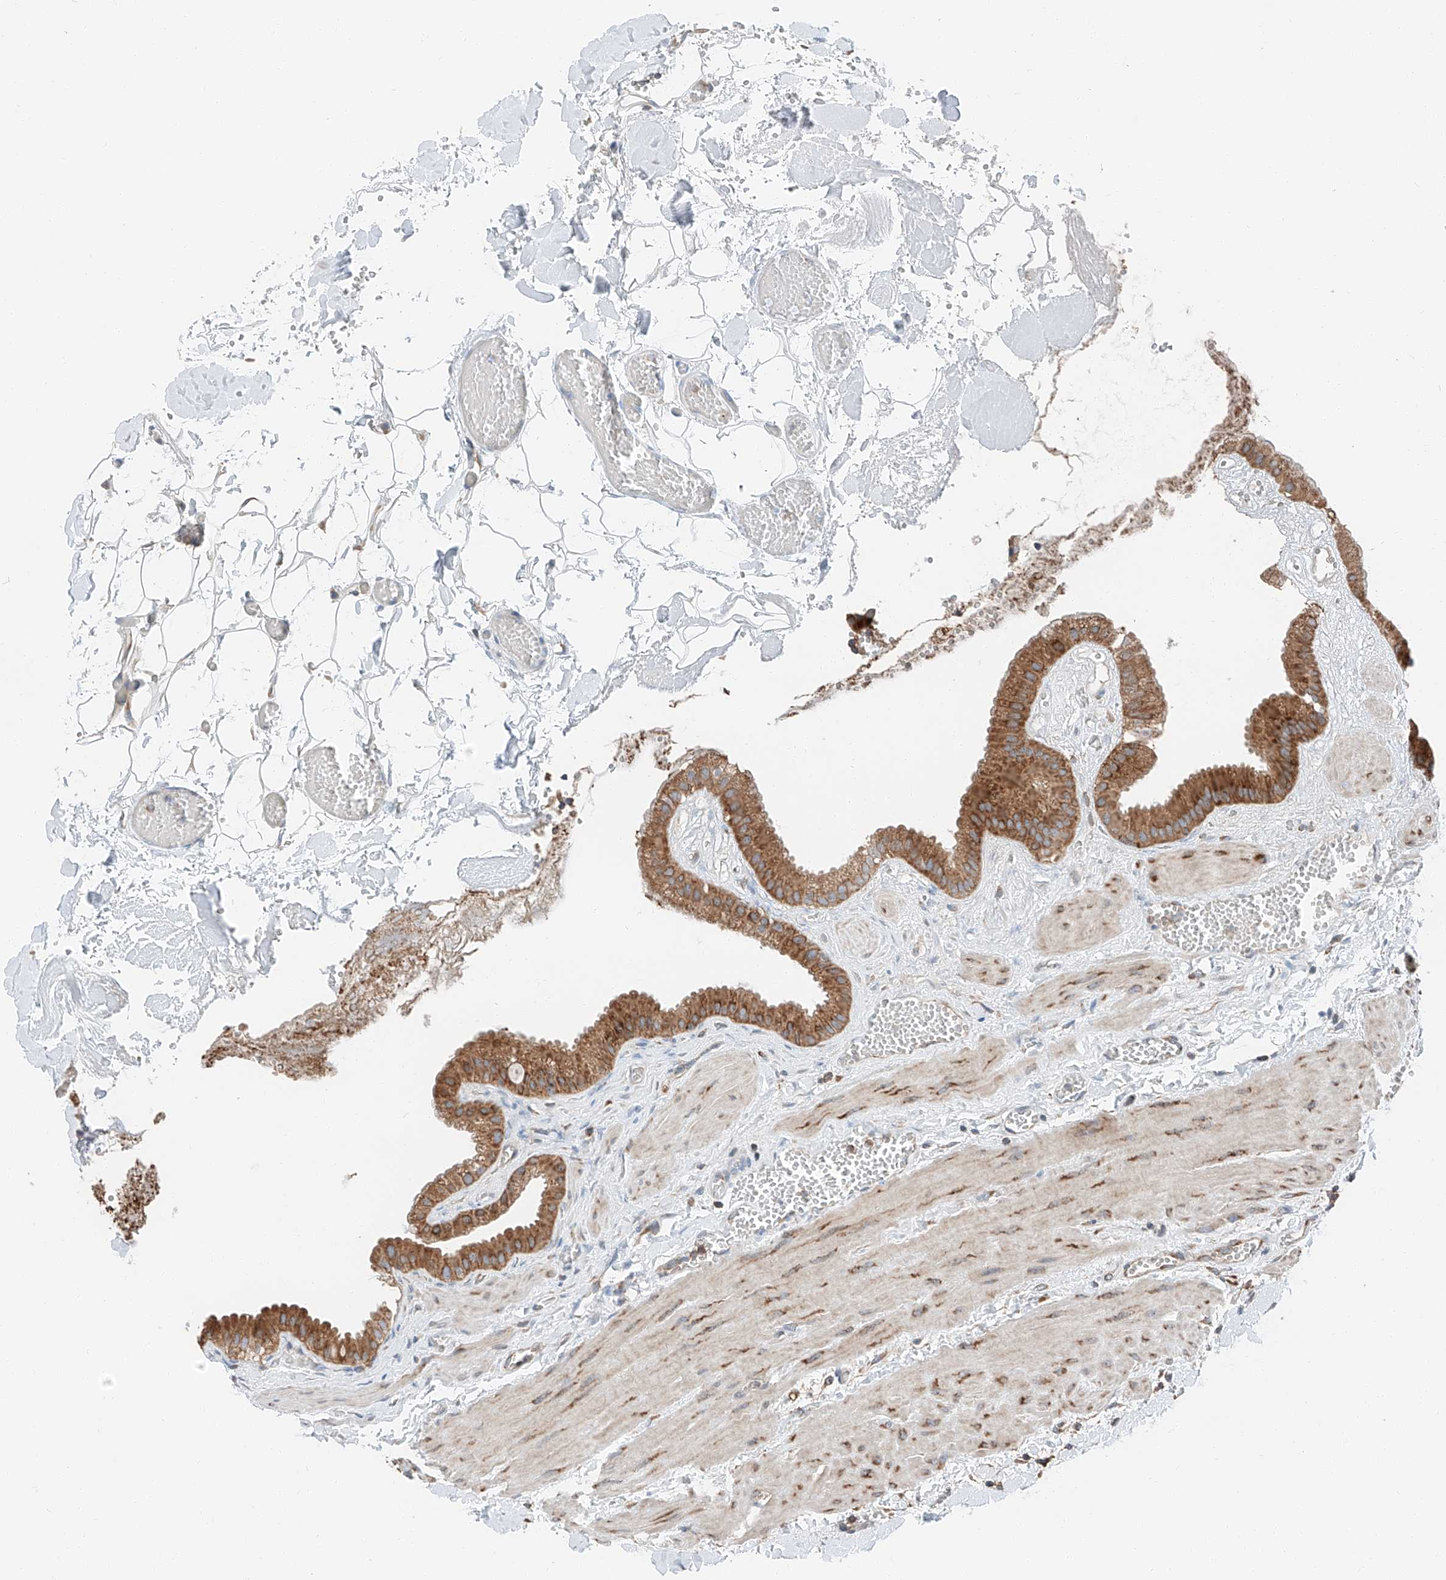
{"staining": {"intensity": "moderate", "quantity": ">75%", "location": "cytoplasmic/membranous"}, "tissue": "gallbladder", "cell_type": "Glandular cells", "image_type": "normal", "snomed": [{"axis": "morphology", "description": "Normal tissue, NOS"}, {"axis": "topography", "description": "Gallbladder"}], "caption": "Unremarkable gallbladder shows moderate cytoplasmic/membranous staining in about >75% of glandular cells, visualized by immunohistochemistry. (Stains: DAB (3,3'-diaminobenzidine) in brown, nuclei in blue, Microscopy: brightfield microscopy at high magnification).", "gene": "ZC3H15", "patient": {"sex": "male", "age": 55}}